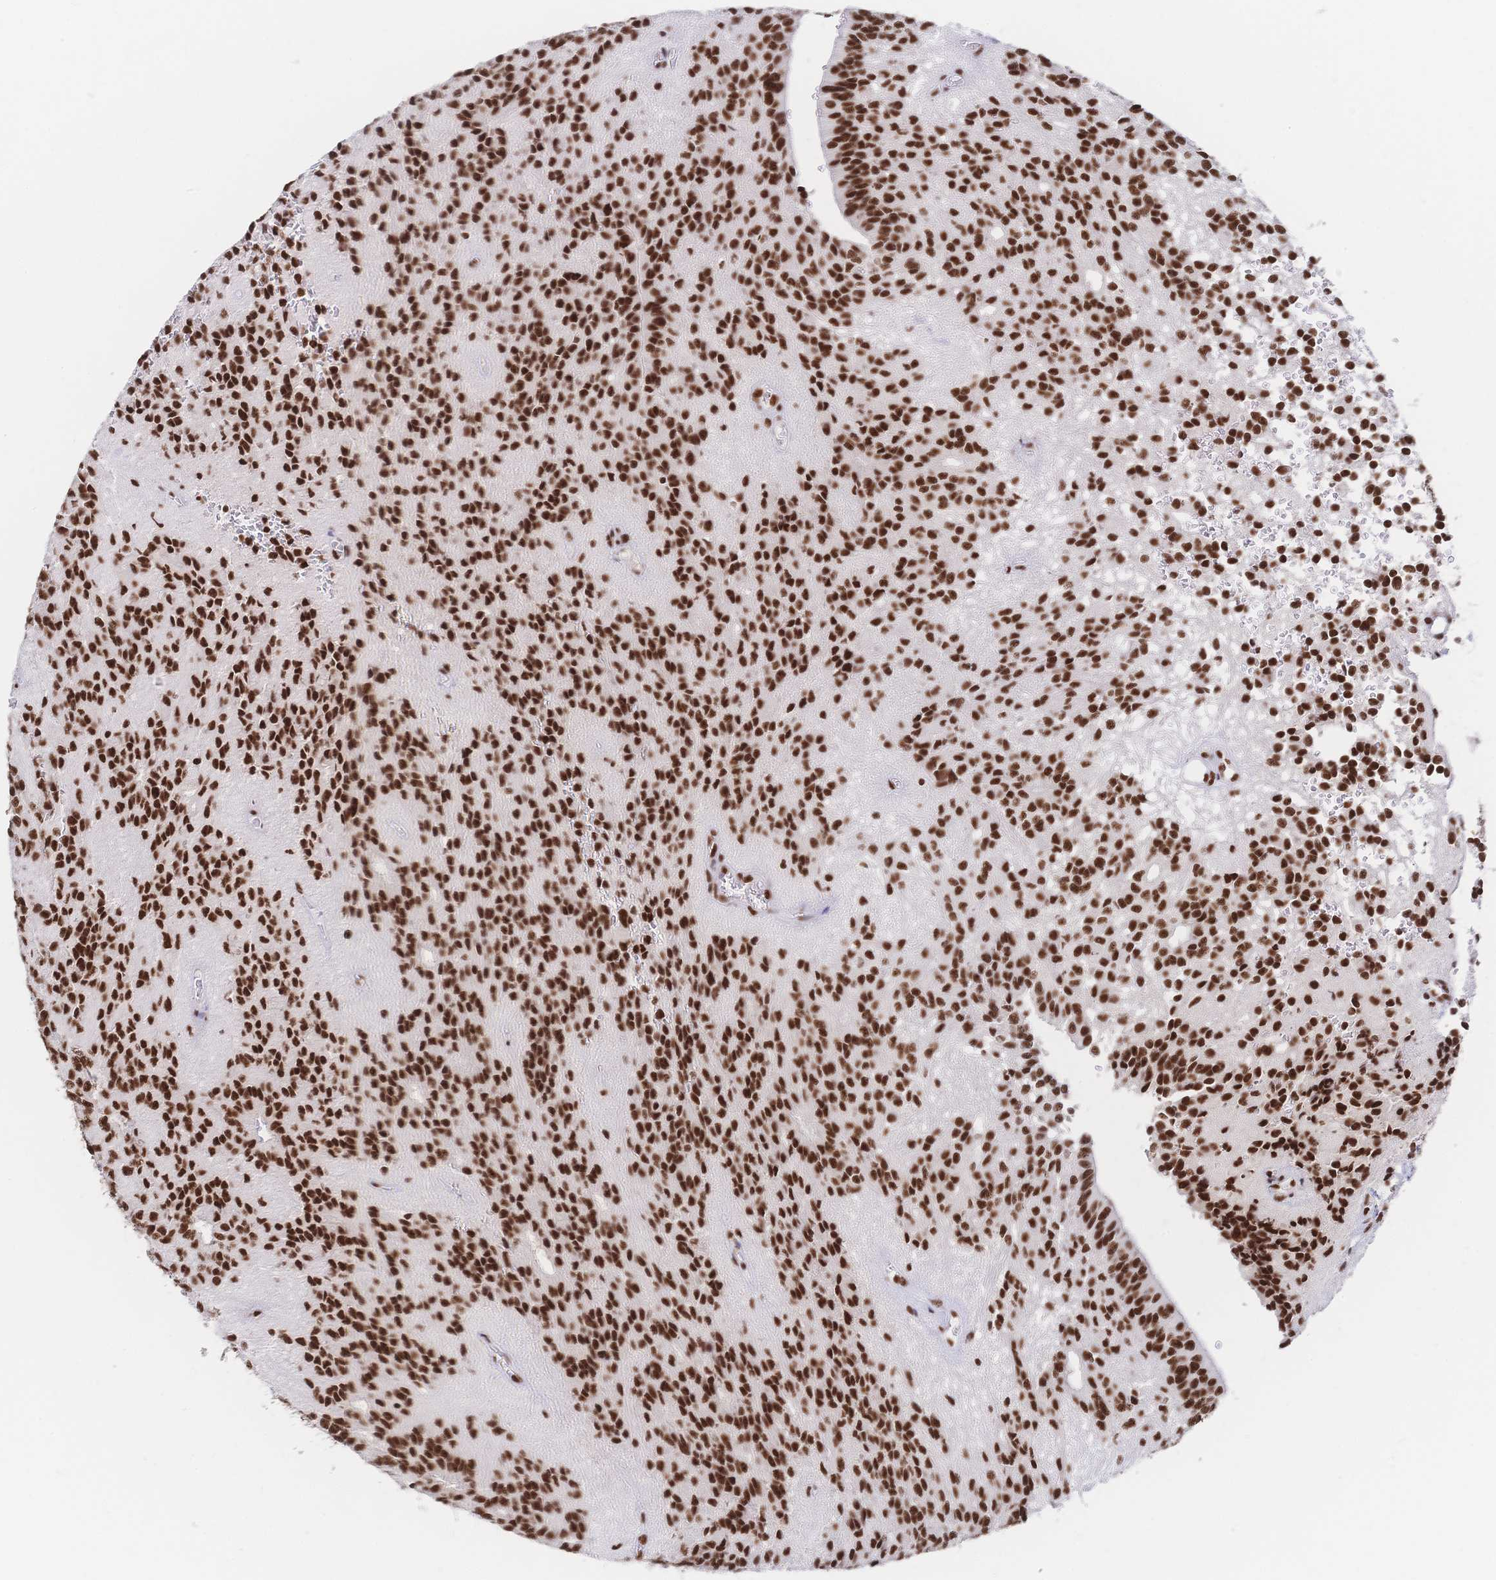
{"staining": {"intensity": "strong", "quantity": ">75%", "location": "nuclear"}, "tissue": "glioma", "cell_type": "Tumor cells", "image_type": "cancer", "snomed": [{"axis": "morphology", "description": "Glioma, malignant, Low grade"}, {"axis": "topography", "description": "Brain"}], "caption": "Protein staining of glioma tissue demonstrates strong nuclear positivity in about >75% of tumor cells.", "gene": "SRSF1", "patient": {"sex": "male", "age": 31}}